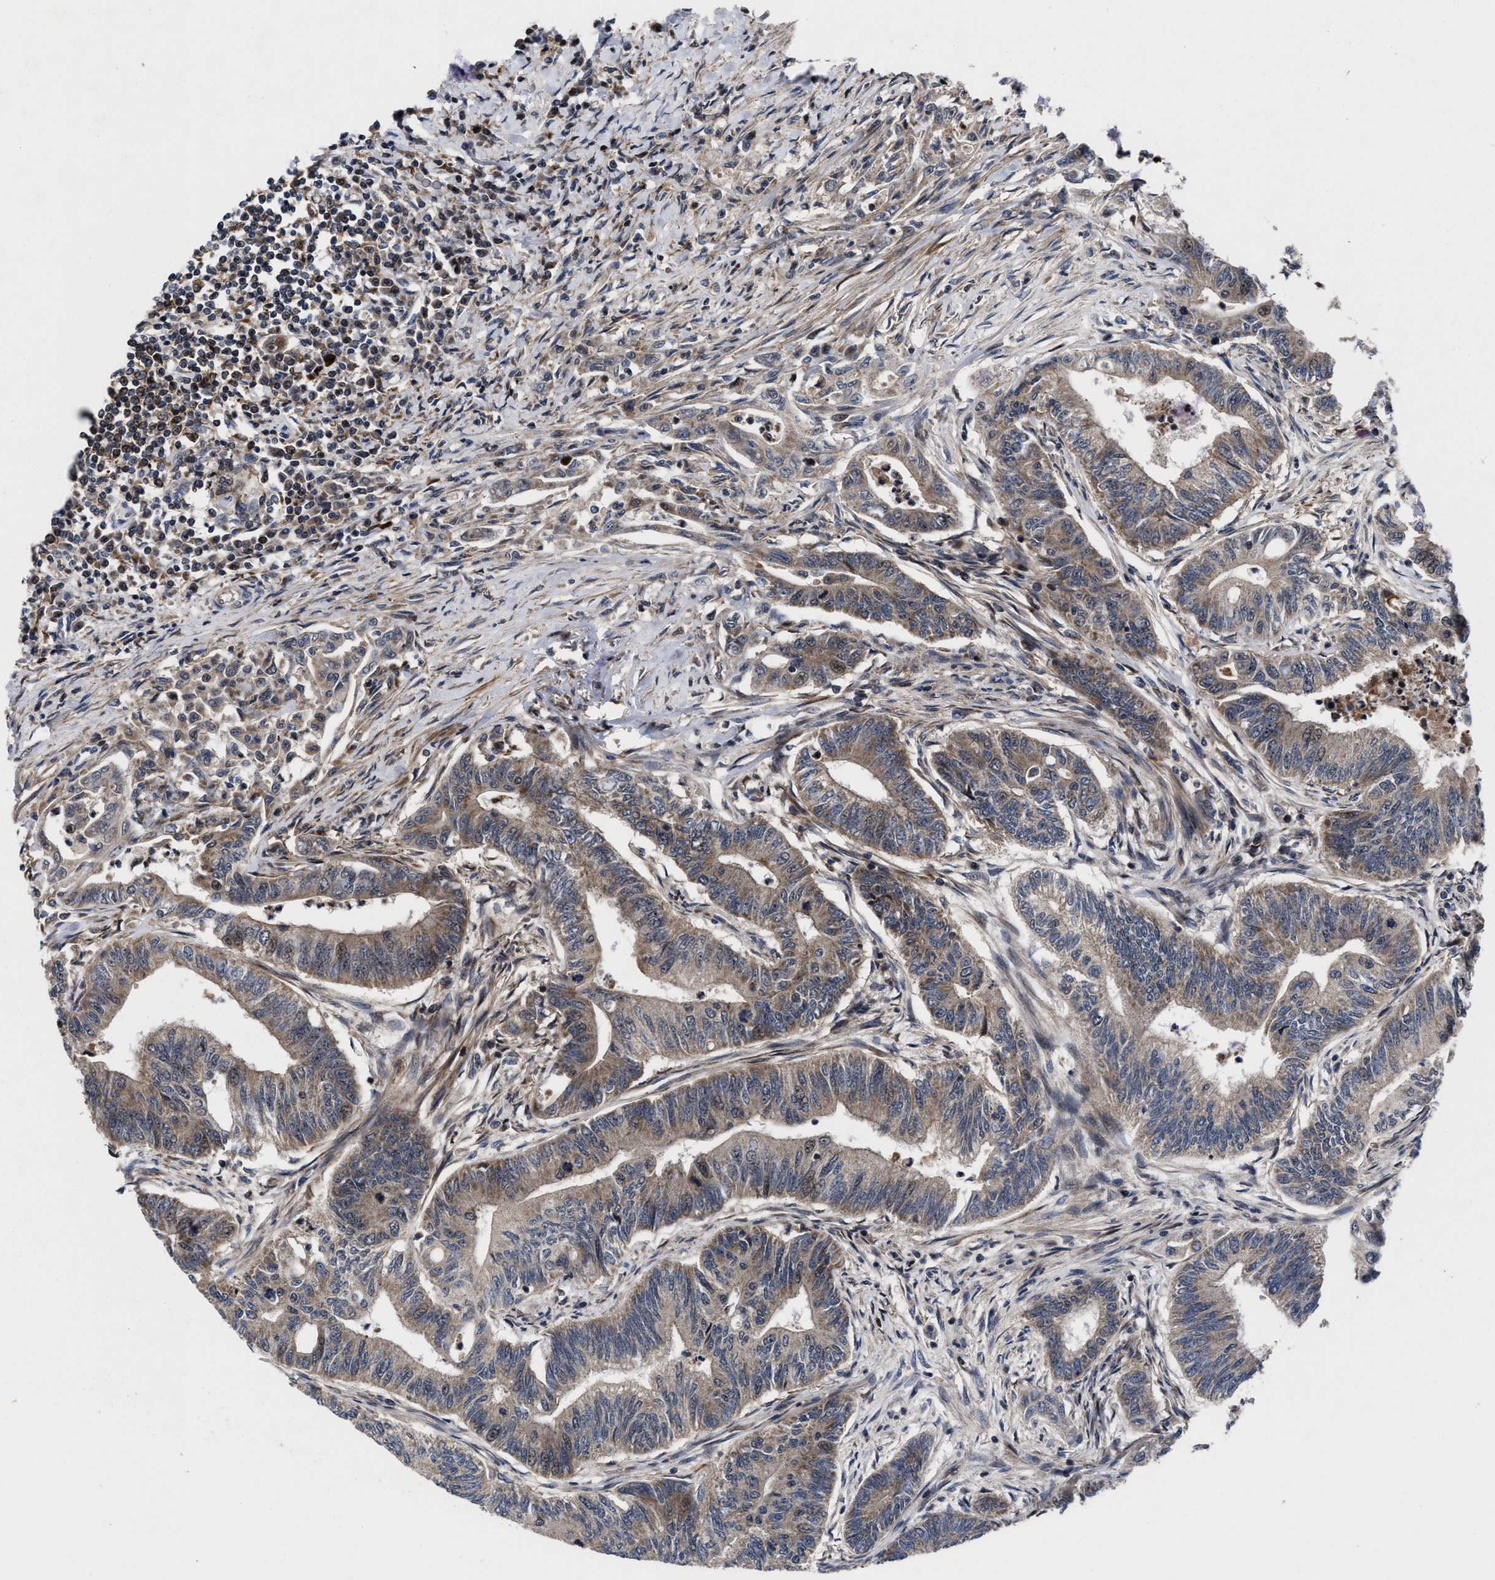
{"staining": {"intensity": "weak", "quantity": ">75%", "location": "cytoplasmic/membranous"}, "tissue": "colorectal cancer", "cell_type": "Tumor cells", "image_type": "cancer", "snomed": [{"axis": "morphology", "description": "Adenoma, NOS"}, {"axis": "morphology", "description": "Adenocarcinoma, NOS"}, {"axis": "topography", "description": "Colon"}], "caption": "The photomicrograph exhibits a brown stain indicating the presence of a protein in the cytoplasmic/membranous of tumor cells in colorectal adenoma.", "gene": "MRPL50", "patient": {"sex": "male", "age": 79}}